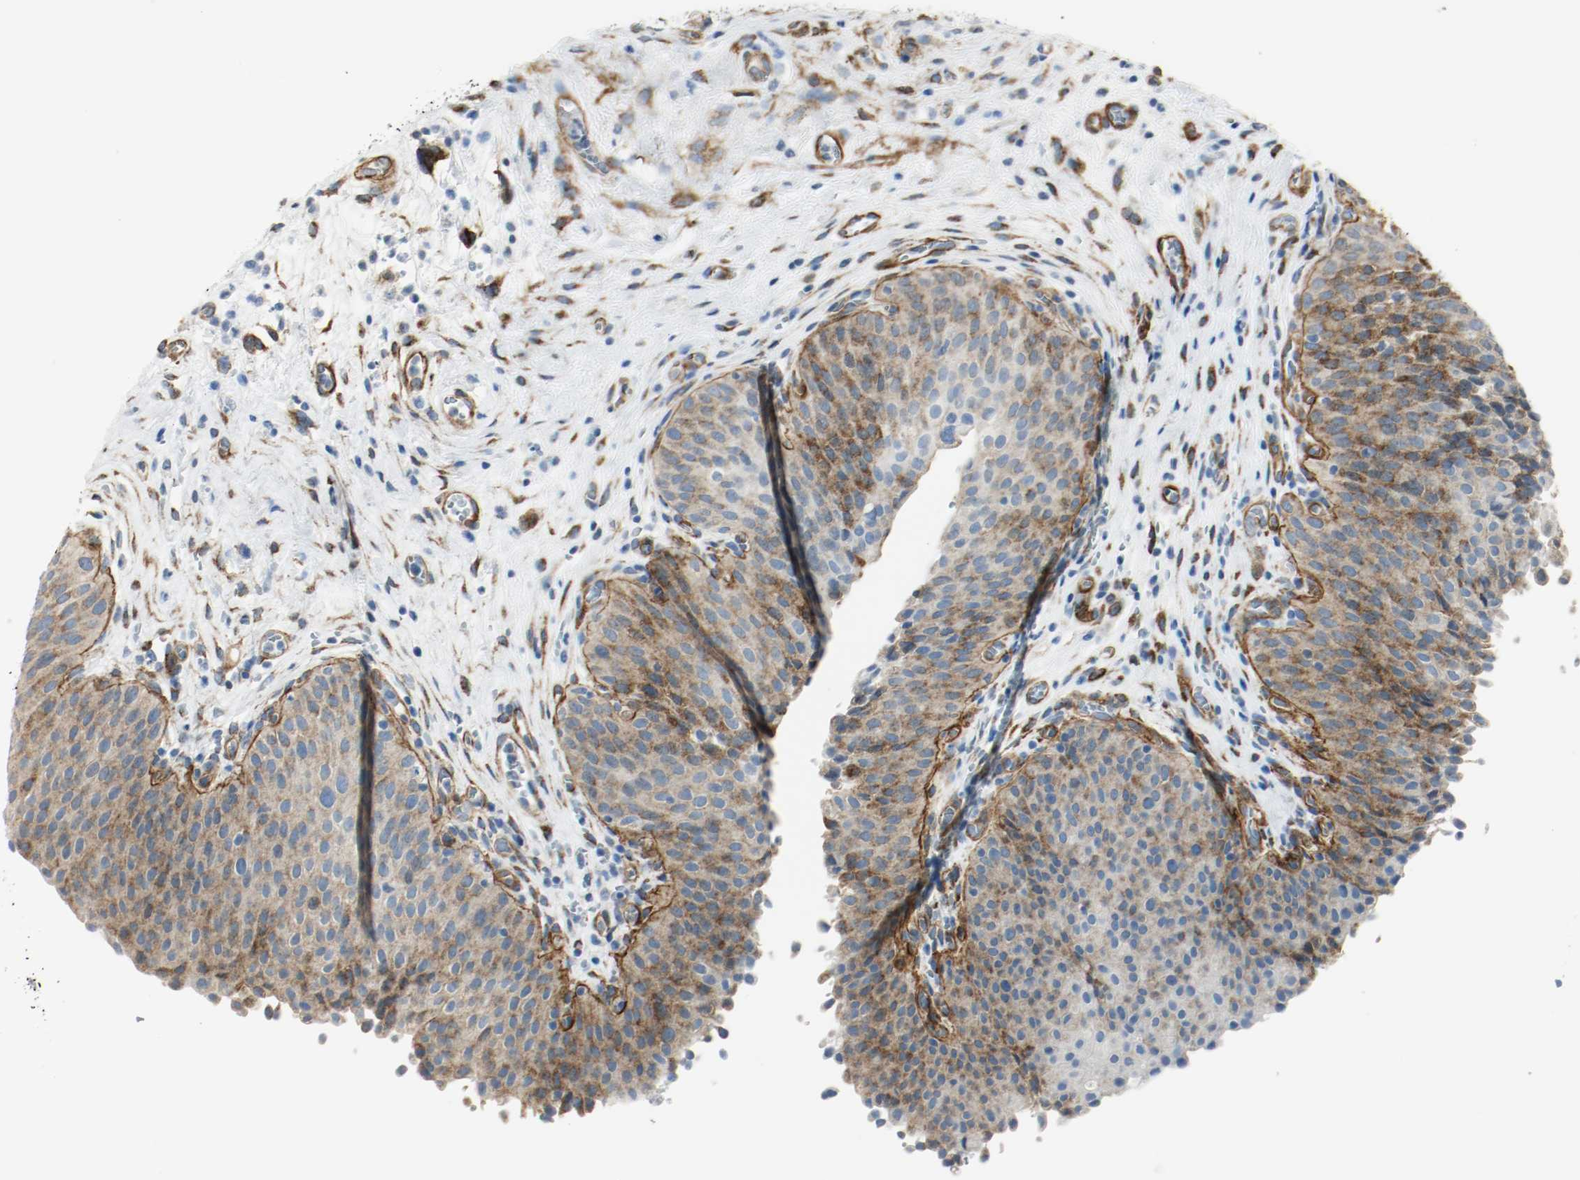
{"staining": {"intensity": "moderate", "quantity": ">75%", "location": "cytoplasmic/membranous"}, "tissue": "urinary bladder", "cell_type": "Urothelial cells", "image_type": "normal", "snomed": [{"axis": "morphology", "description": "Normal tissue, NOS"}, {"axis": "morphology", "description": "Dysplasia, NOS"}, {"axis": "topography", "description": "Urinary bladder"}], "caption": "A brown stain shows moderate cytoplasmic/membranous expression of a protein in urothelial cells of unremarkable human urinary bladder.", "gene": "LAMB1", "patient": {"sex": "male", "age": 35}}